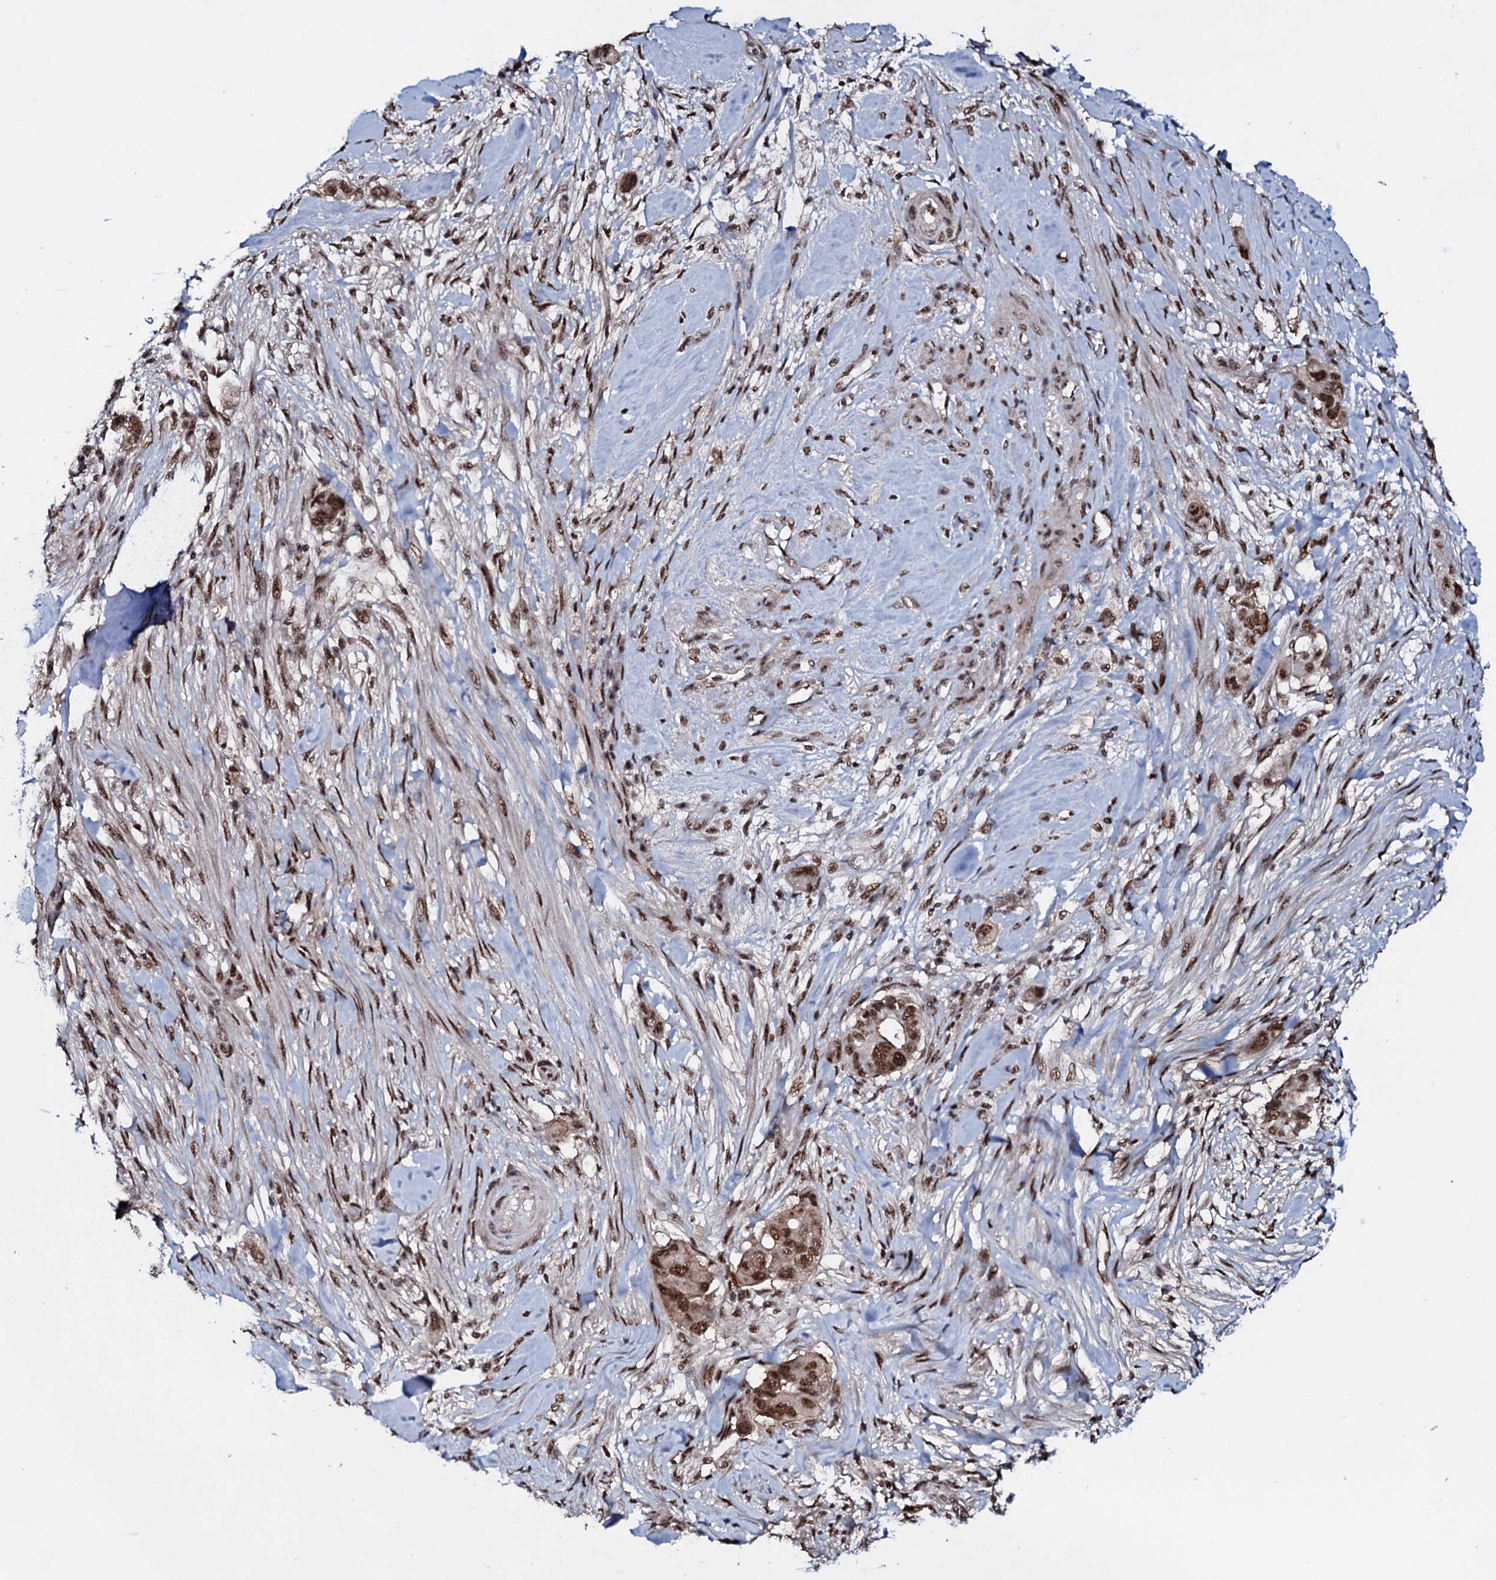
{"staining": {"intensity": "moderate", "quantity": ">75%", "location": "nuclear"}, "tissue": "pancreatic cancer", "cell_type": "Tumor cells", "image_type": "cancer", "snomed": [{"axis": "morphology", "description": "Adenocarcinoma, NOS"}, {"axis": "topography", "description": "Pancreas"}], "caption": "This micrograph demonstrates IHC staining of adenocarcinoma (pancreatic), with medium moderate nuclear staining in approximately >75% of tumor cells.", "gene": "PRPF18", "patient": {"sex": "male", "age": 68}}